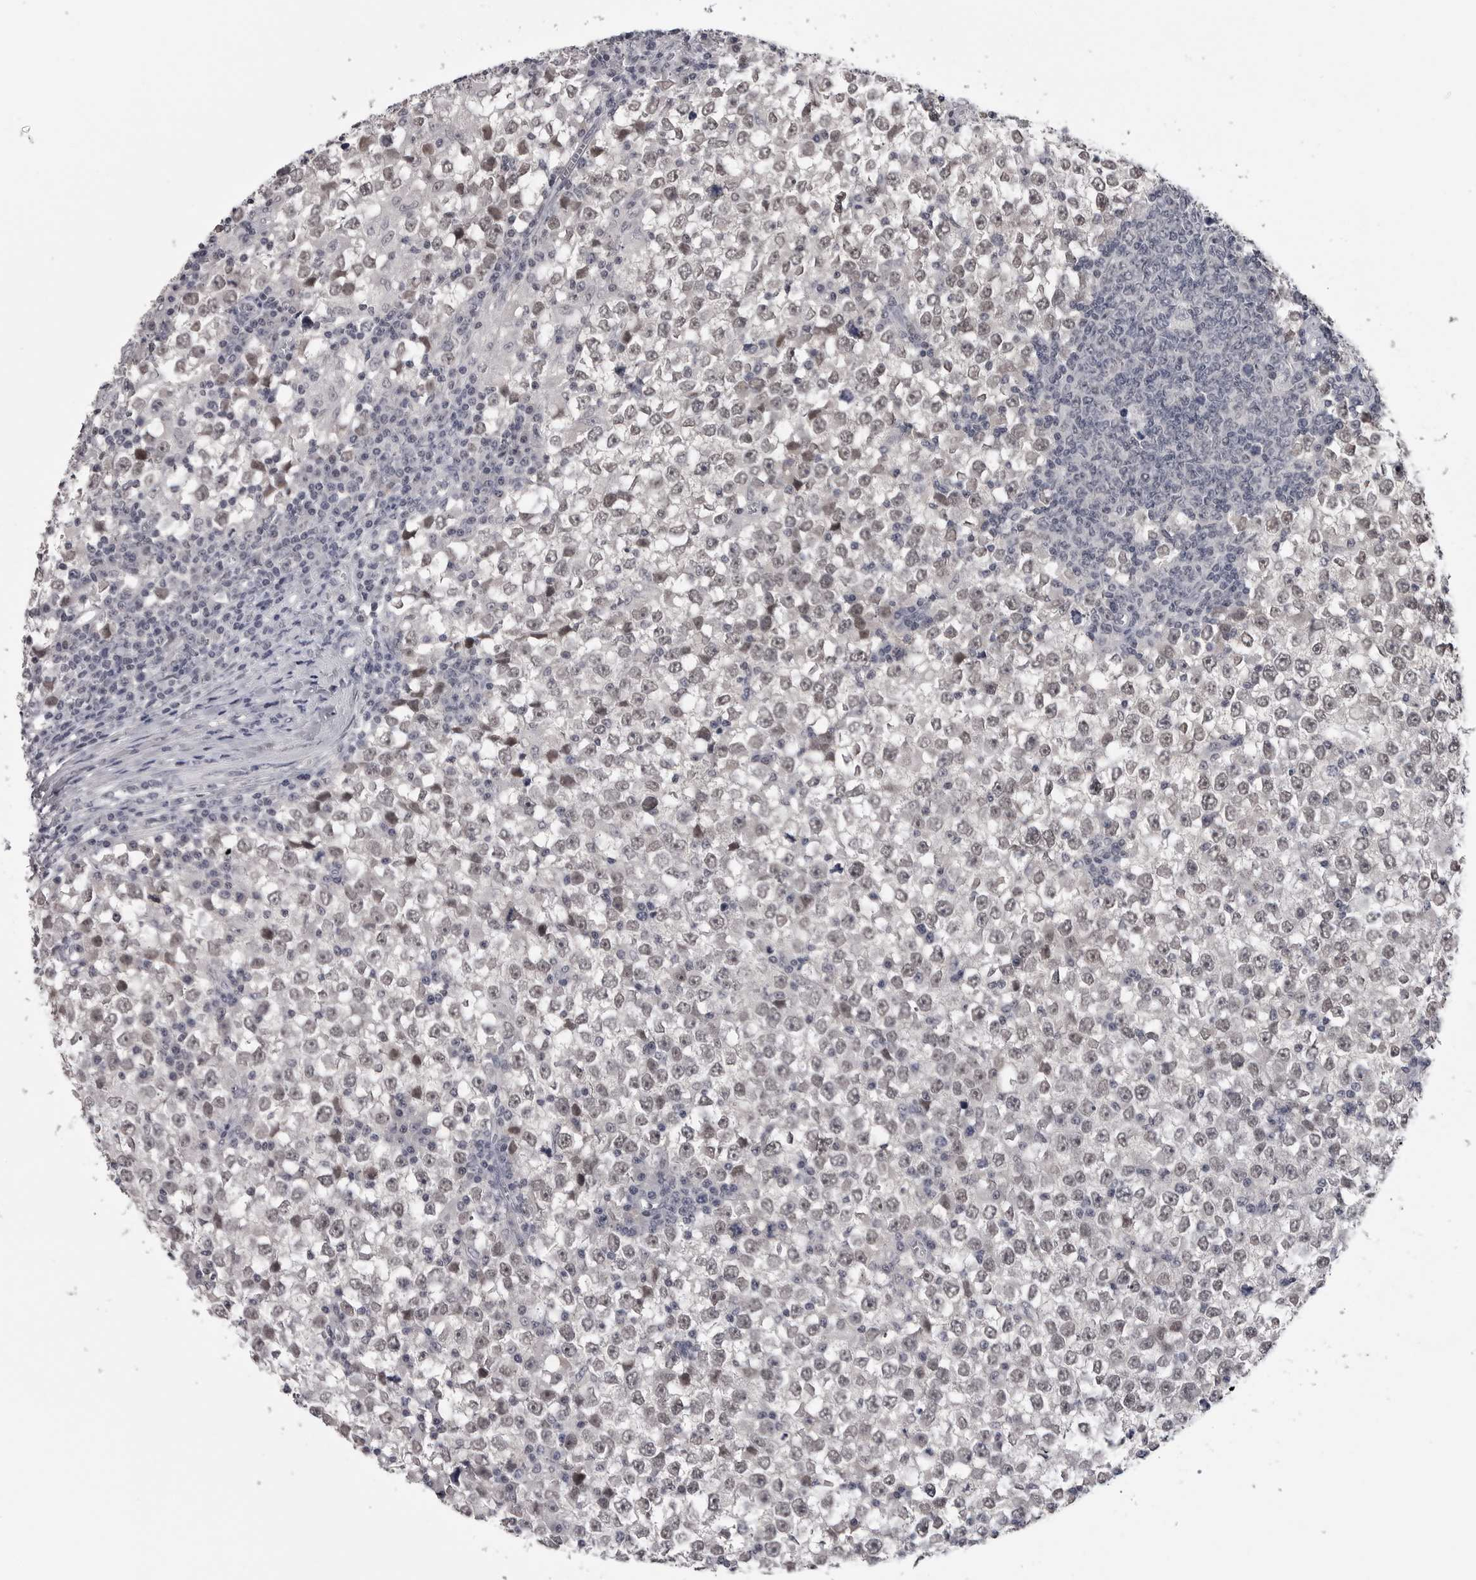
{"staining": {"intensity": "weak", "quantity": ">75%", "location": "nuclear"}, "tissue": "testis cancer", "cell_type": "Tumor cells", "image_type": "cancer", "snomed": [{"axis": "morphology", "description": "Seminoma, NOS"}, {"axis": "topography", "description": "Testis"}], "caption": "Human testis cancer (seminoma) stained with a brown dye exhibits weak nuclear positive positivity in about >75% of tumor cells.", "gene": "DLG2", "patient": {"sex": "male", "age": 65}}